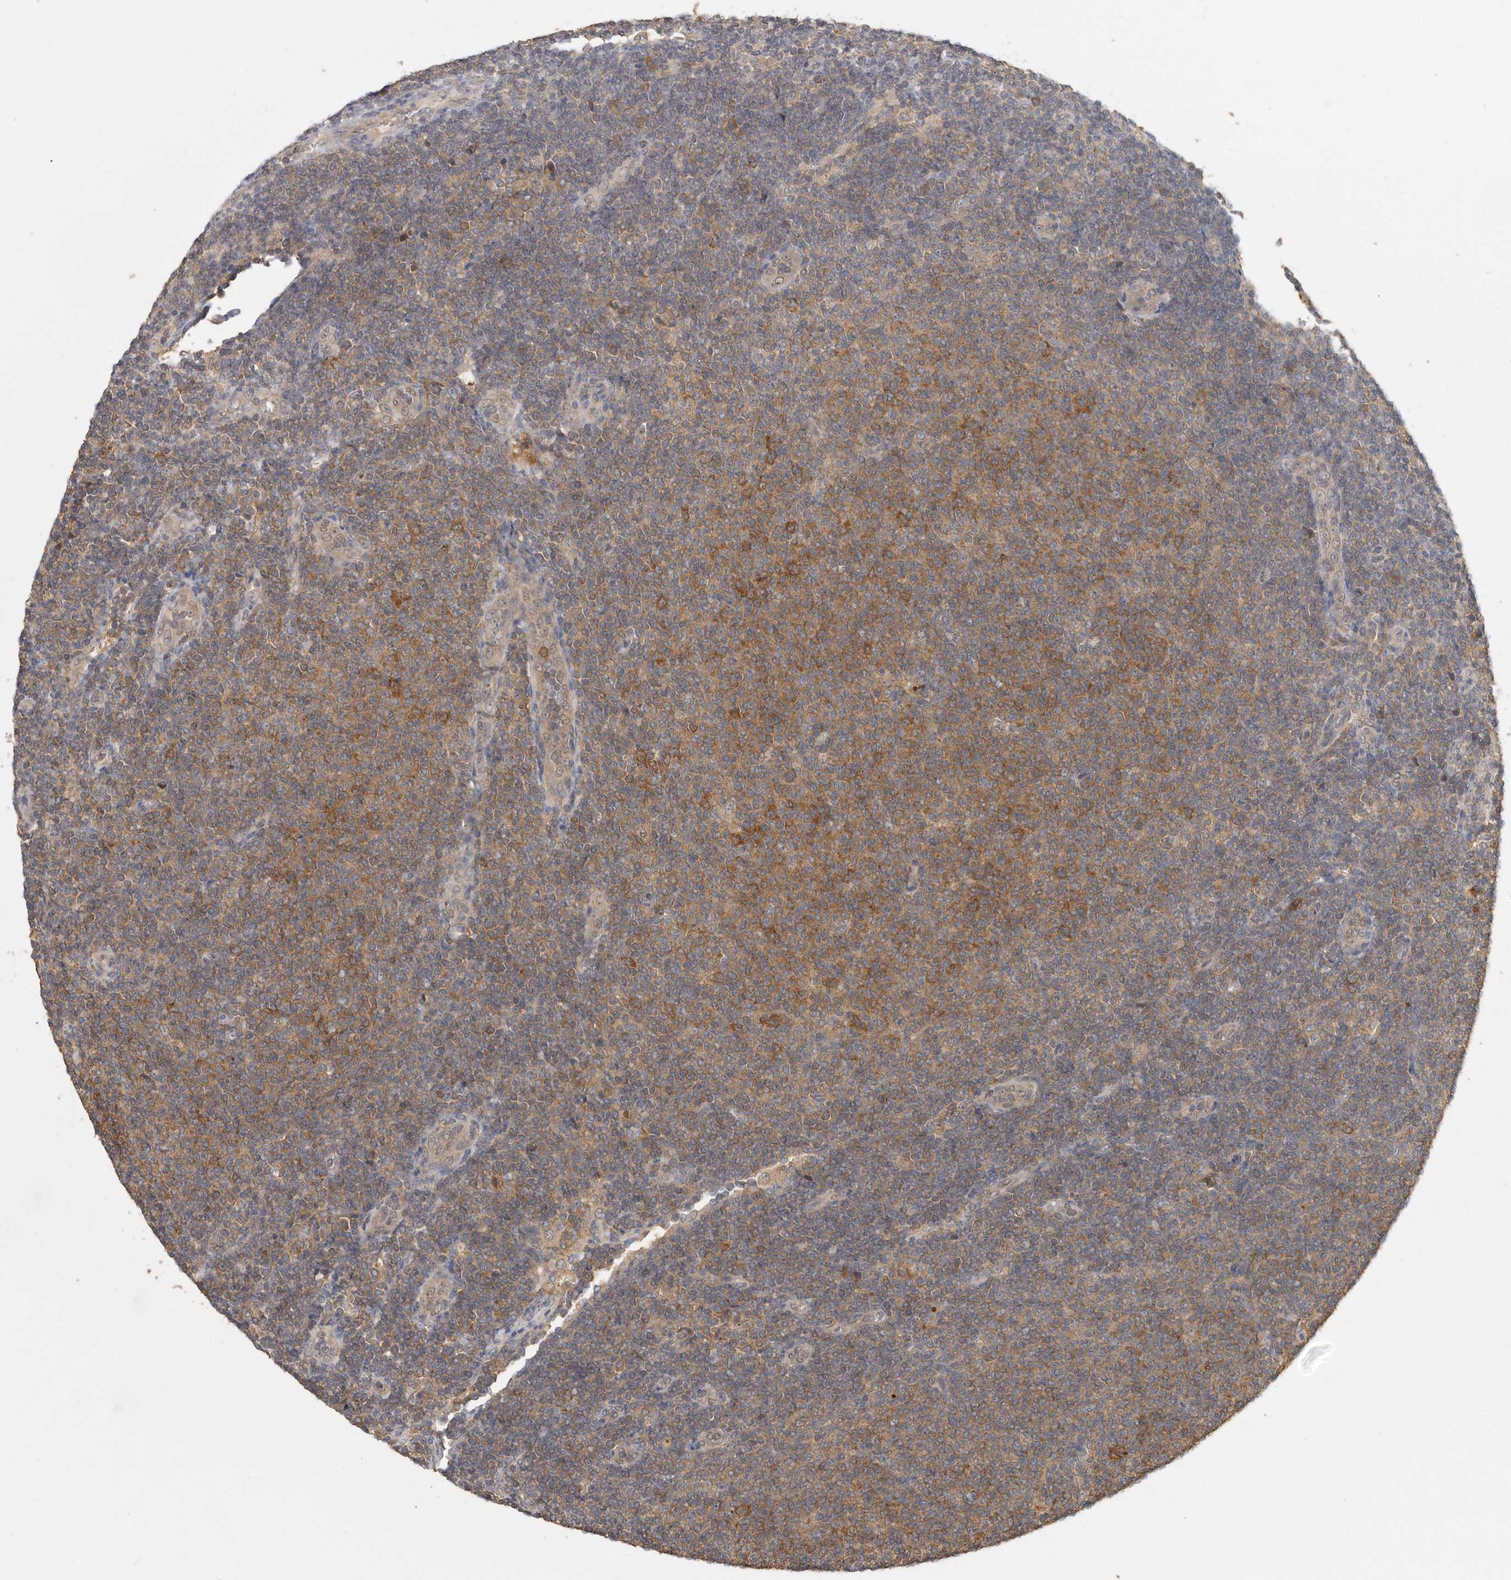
{"staining": {"intensity": "moderate", "quantity": "<25%", "location": "cytoplasmic/membranous"}, "tissue": "lymphoma", "cell_type": "Tumor cells", "image_type": "cancer", "snomed": [{"axis": "morphology", "description": "Malignant lymphoma, non-Hodgkin's type, Low grade"}, {"axis": "topography", "description": "Lymph node"}], "caption": "Tumor cells display low levels of moderate cytoplasmic/membranous positivity in approximately <25% of cells in lymphoma.", "gene": "CCT8", "patient": {"sex": "male", "age": 66}}